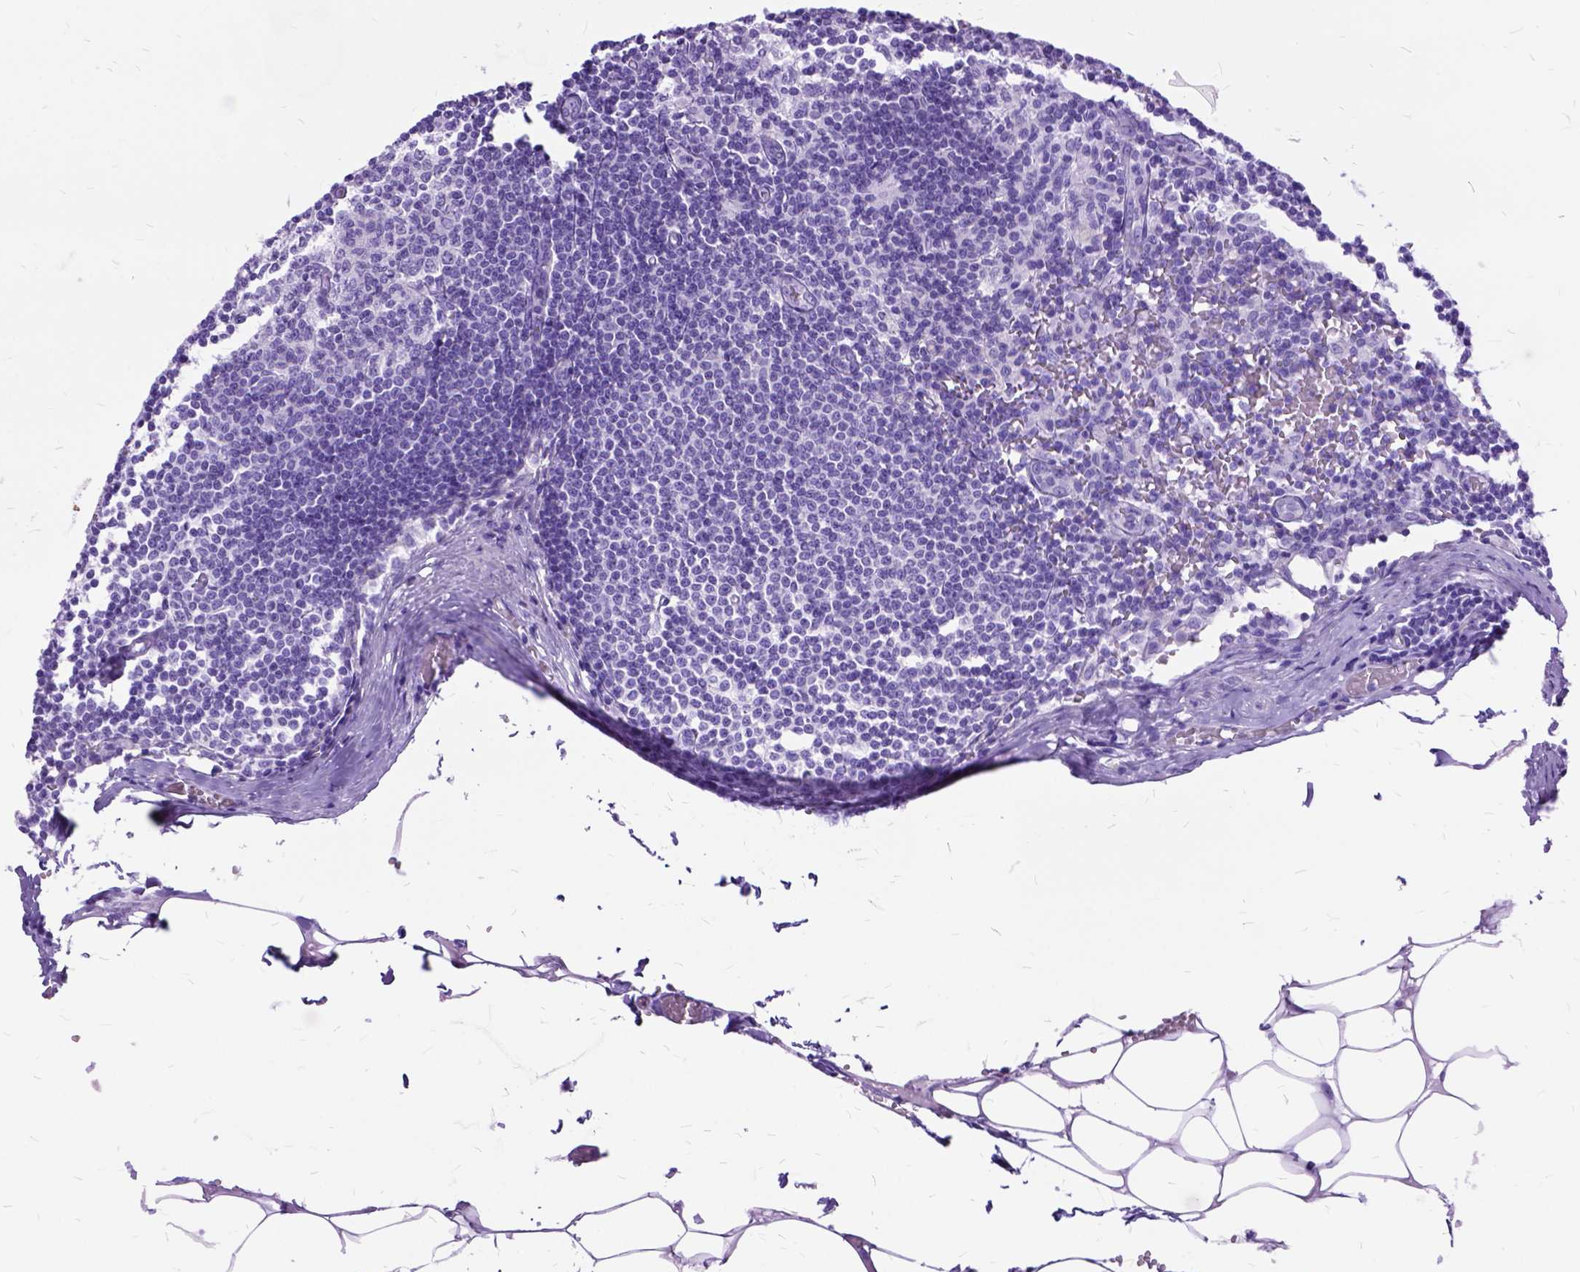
{"staining": {"intensity": "negative", "quantity": "none", "location": "none"}, "tissue": "lymph node", "cell_type": "Germinal center cells", "image_type": "normal", "snomed": [{"axis": "morphology", "description": "Normal tissue, NOS"}, {"axis": "topography", "description": "Lymph node"}], "caption": "Germinal center cells are negative for brown protein staining in normal lymph node. (DAB (3,3'-diaminobenzidine) IHC, high magnification).", "gene": "DNAH2", "patient": {"sex": "female", "age": 69}}